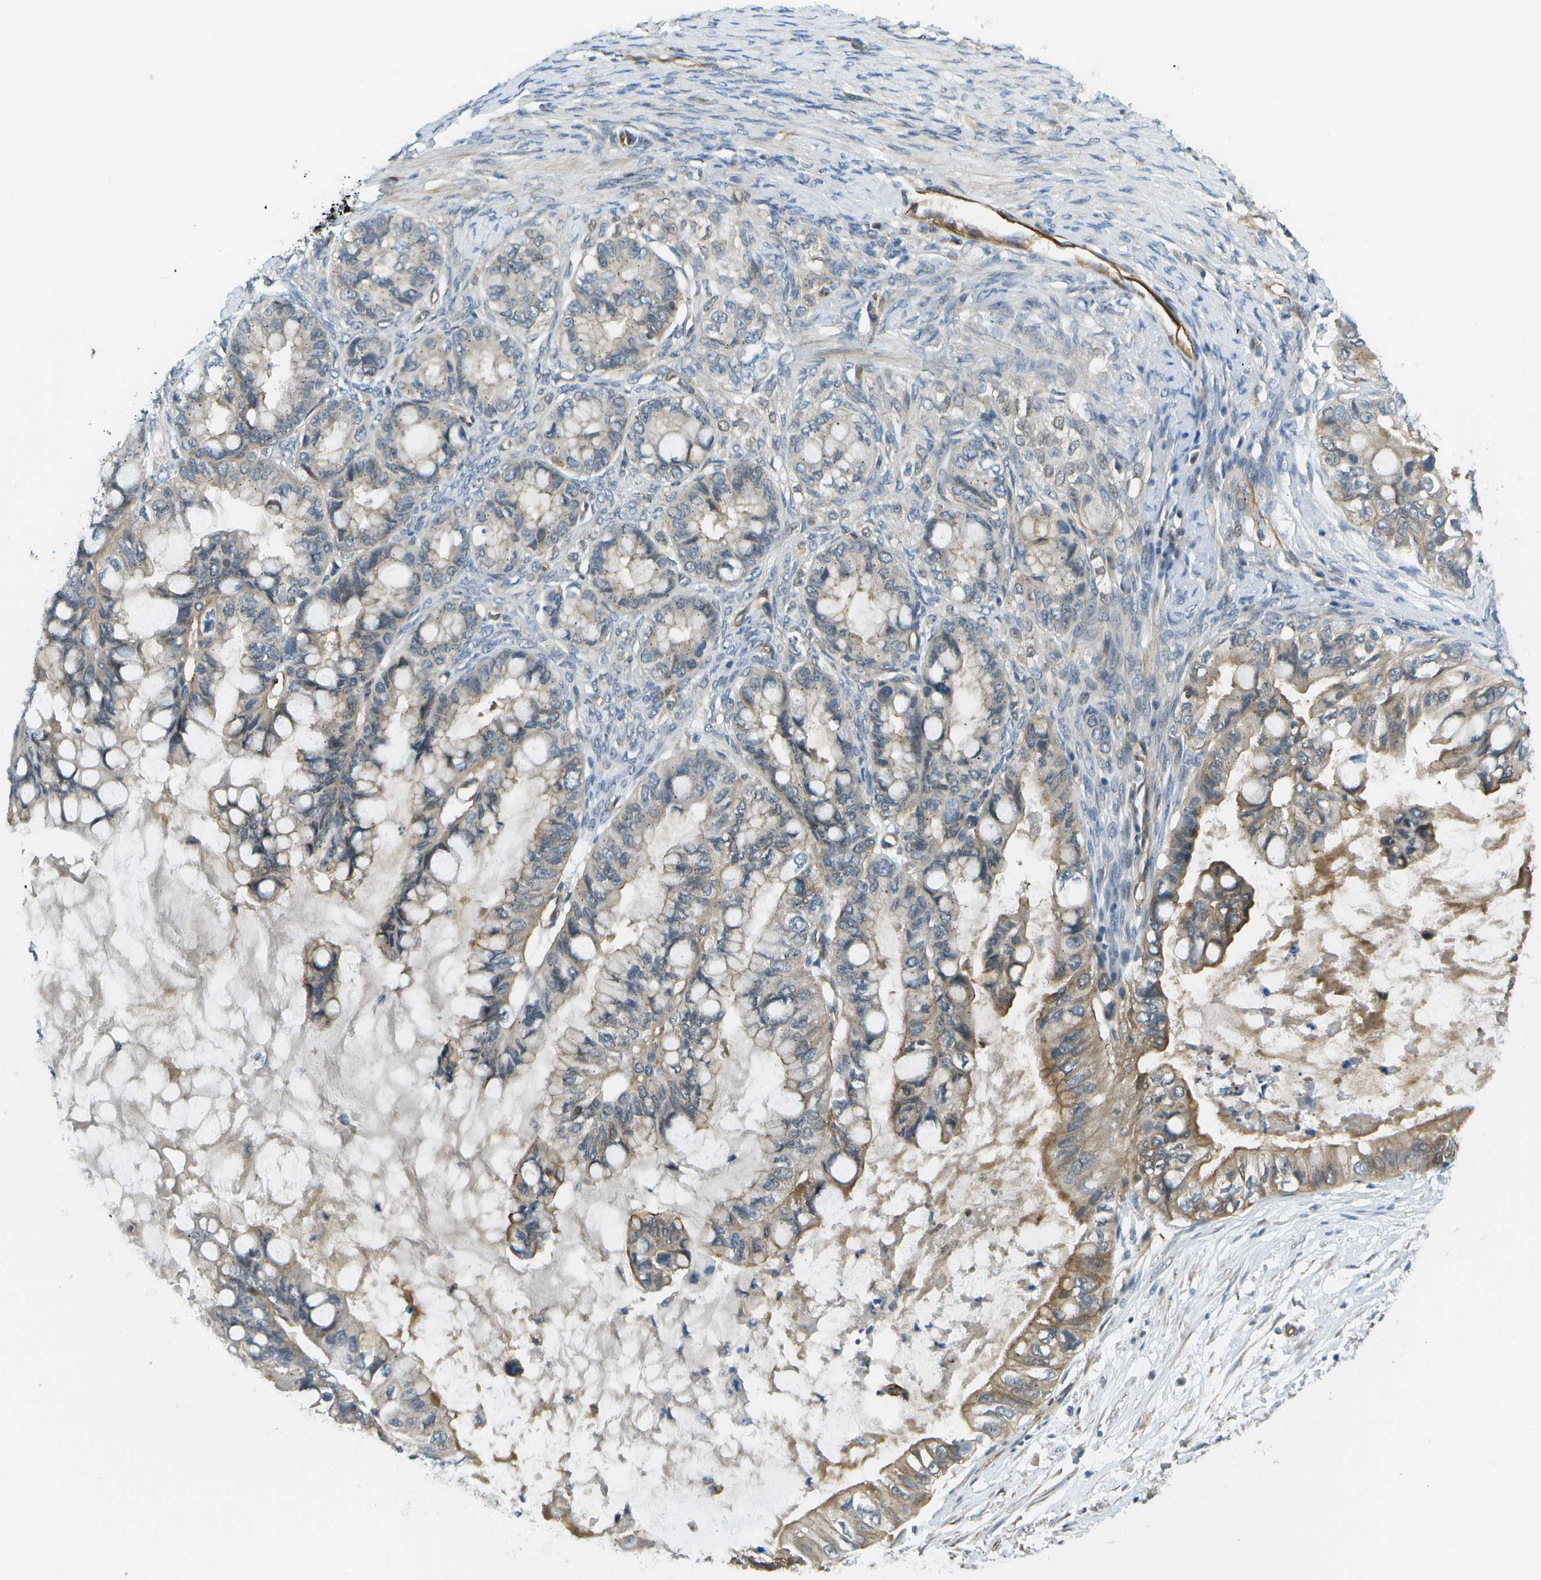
{"staining": {"intensity": "moderate", "quantity": "<25%", "location": "cytoplasmic/membranous"}, "tissue": "ovarian cancer", "cell_type": "Tumor cells", "image_type": "cancer", "snomed": [{"axis": "morphology", "description": "Cystadenocarcinoma, mucinous, NOS"}, {"axis": "topography", "description": "Ovary"}], "caption": "Ovarian mucinous cystadenocarcinoma stained with DAB (3,3'-diaminobenzidine) IHC displays low levels of moderate cytoplasmic/membranous positivity in approximately <25% of tumor cells.", "gene": "KIAA0040", "patient": {"sex": "female", "age": 80}}